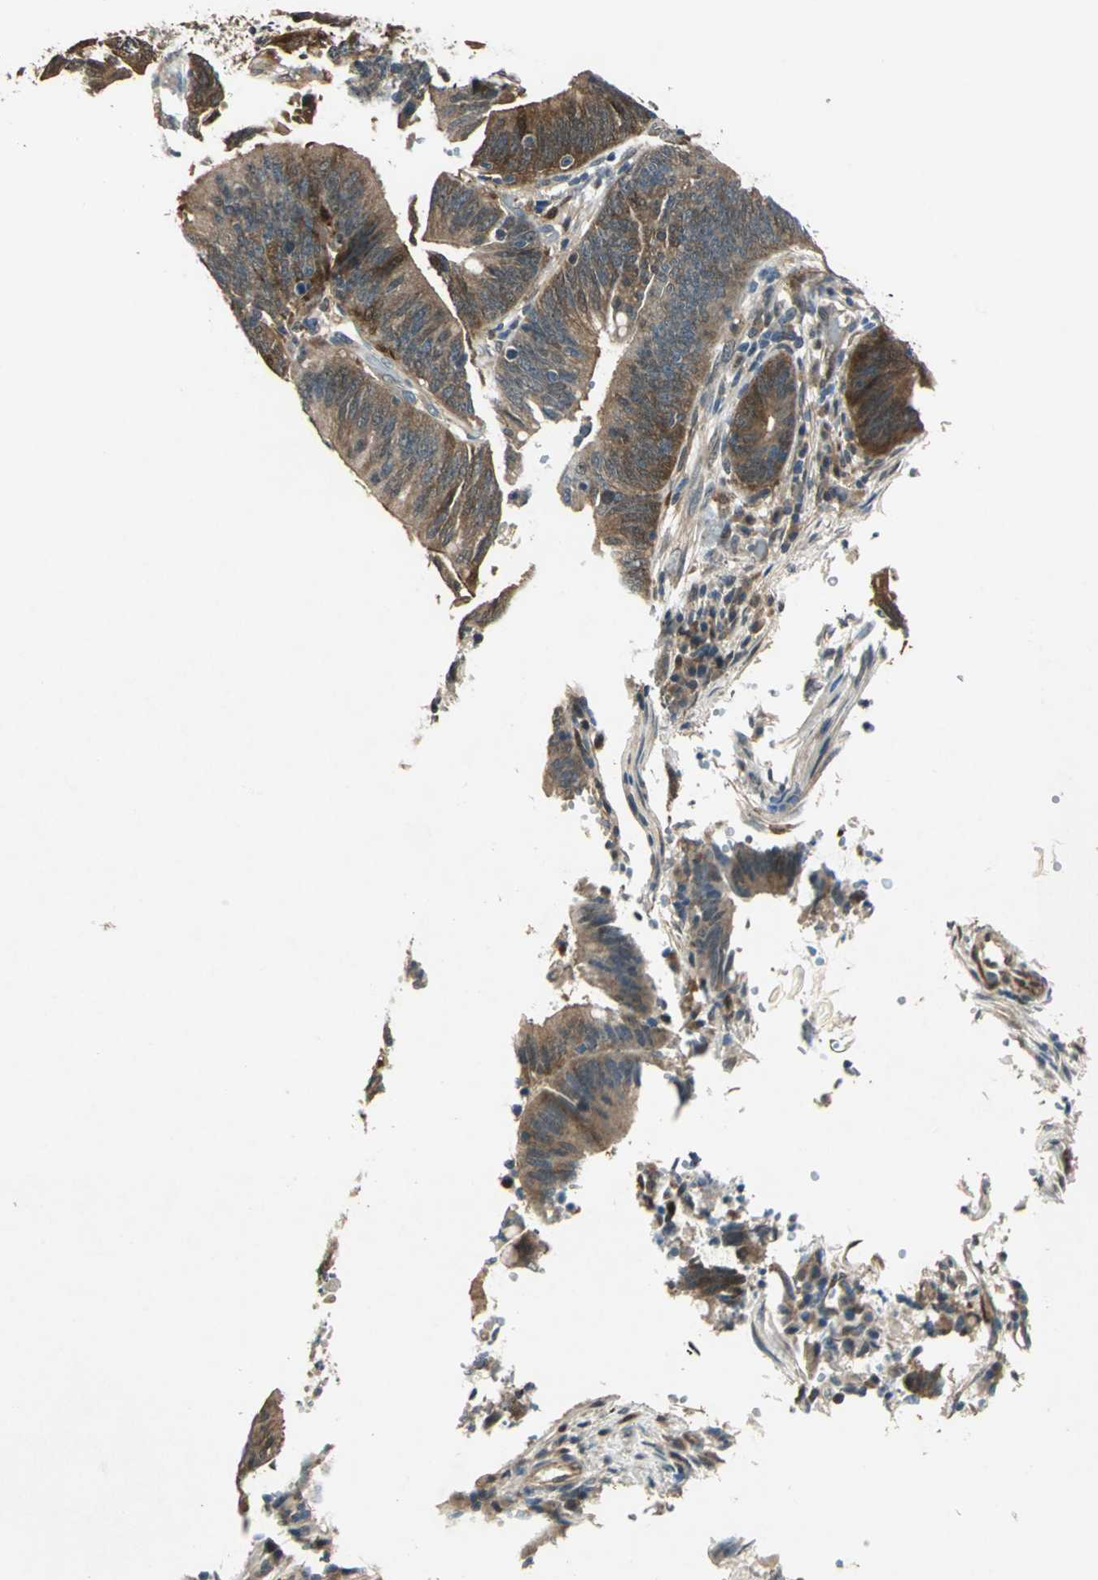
{"staining": {"intensity": "moderate", "quantity": ">75%", "location": "cytoplasmic/membranous"}, "tissue": "colorectal cancer", "cell_type": "Tumor cells", "image_type": "cancer", "snomed": [{"axis": "morphology", "description": "Adenocarcinoma, NOS"}, {"axis": "topography", "description": "Rectum"}], "caption": "Protein analysis of adenocarcinoma (colorectal) tissue exhibits moderate cytoplasmic/membranous staining in approximately >75% of tumor cells.", "gene": "RRM2B", "patient": {"sex": "female", "age": 66}}